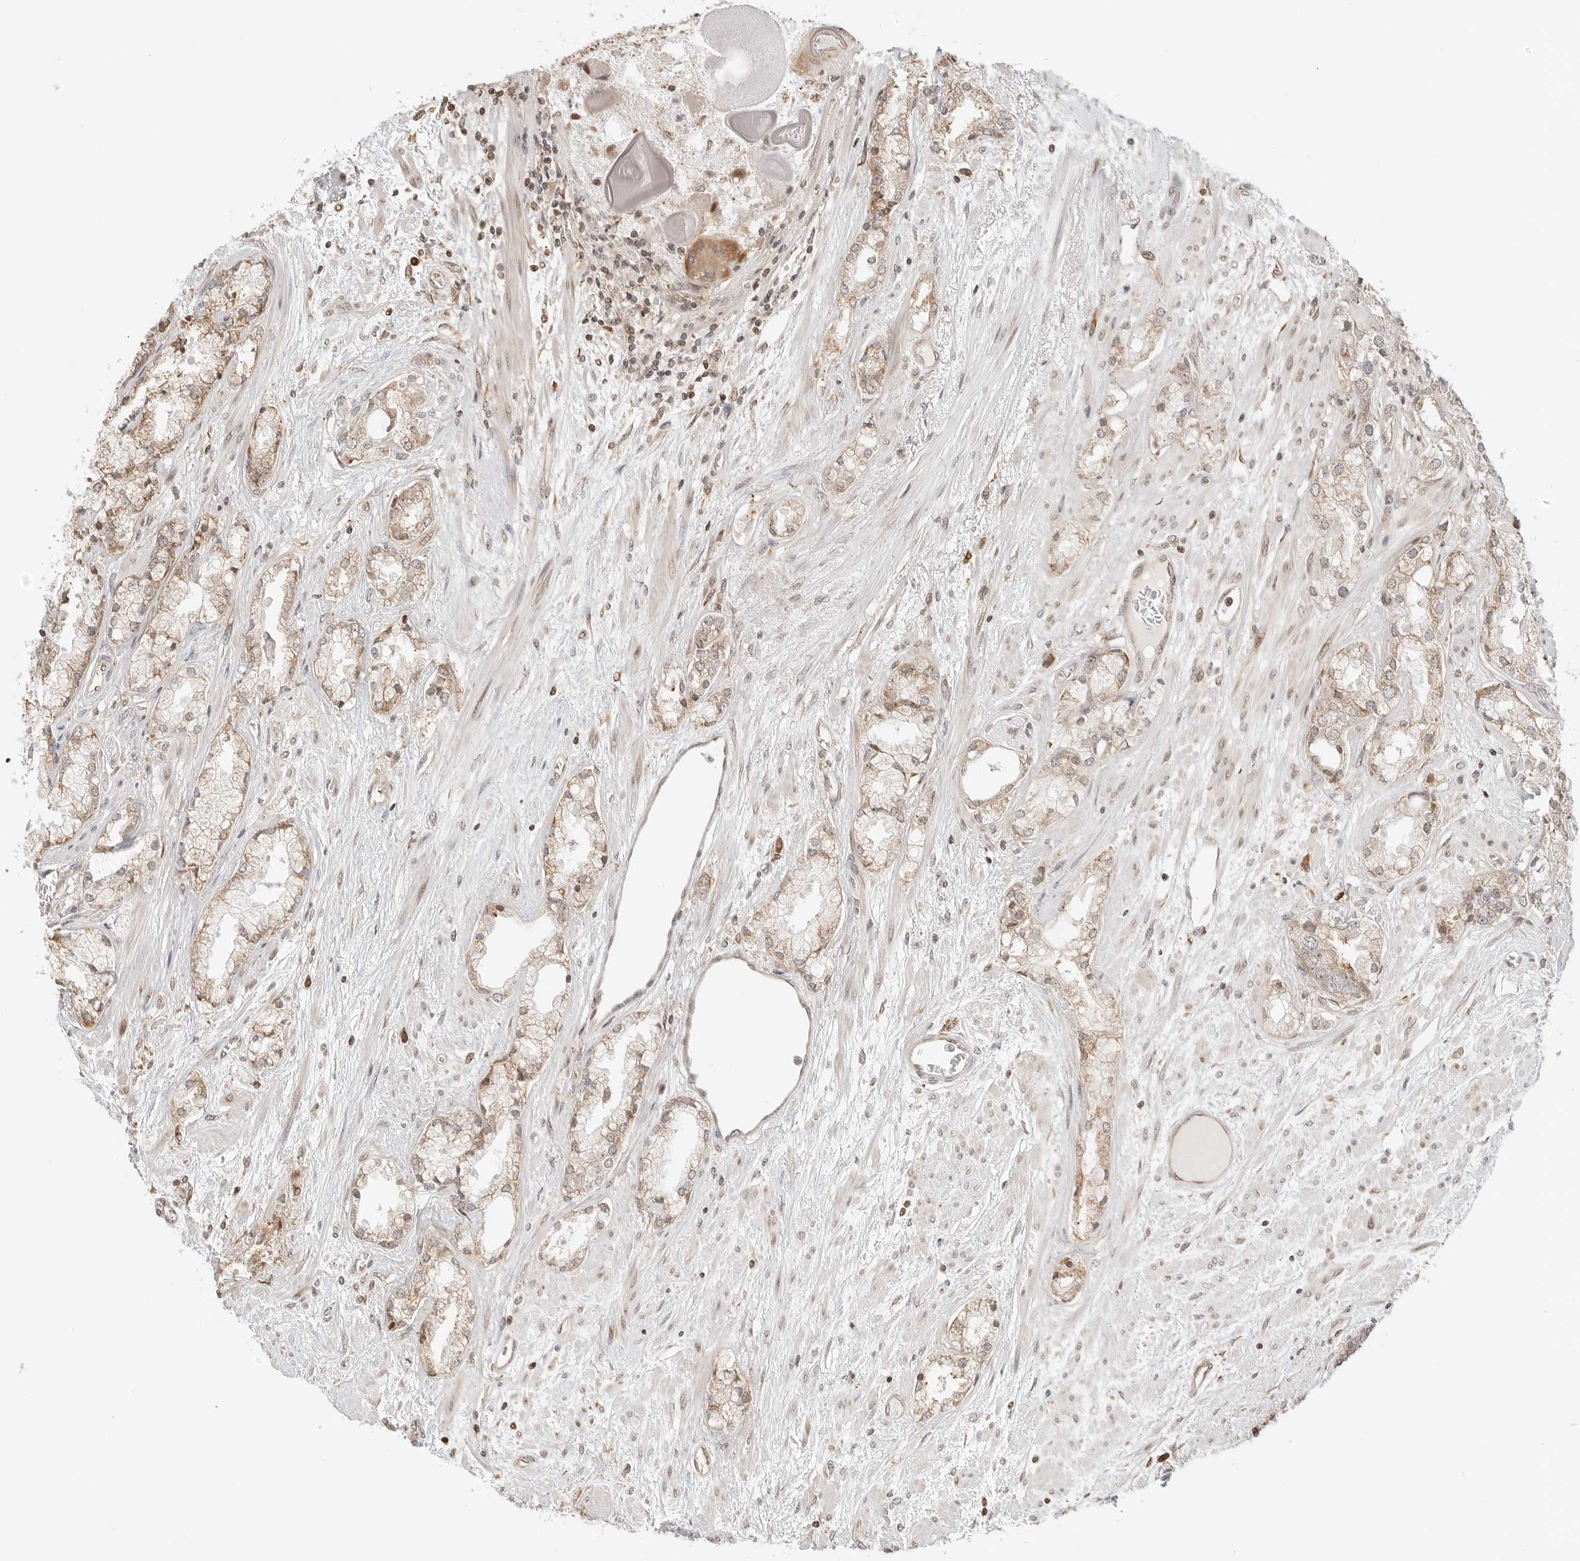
{"staining": {"intensity": "weak", "quantity": ">75%", "location": "cytoplasmic/membranous,nuclear"}, "tissue": "prostate cancer", "cell_type": "Tumor cells", "image_type": "cancer", "snomed": [{"axis": "morphology", "description": "Adenocarcinoma, High grade"}, {"axis": "topography", "description": "Prostate"}], "caption": "Protein staining of prostate cancer tissue displays weak cytoplasmic/membranous and nuclear expression in about >75% of tumor cells.", "gene": "FKBP14", "patient": {"sex": "male", "age": 50}}